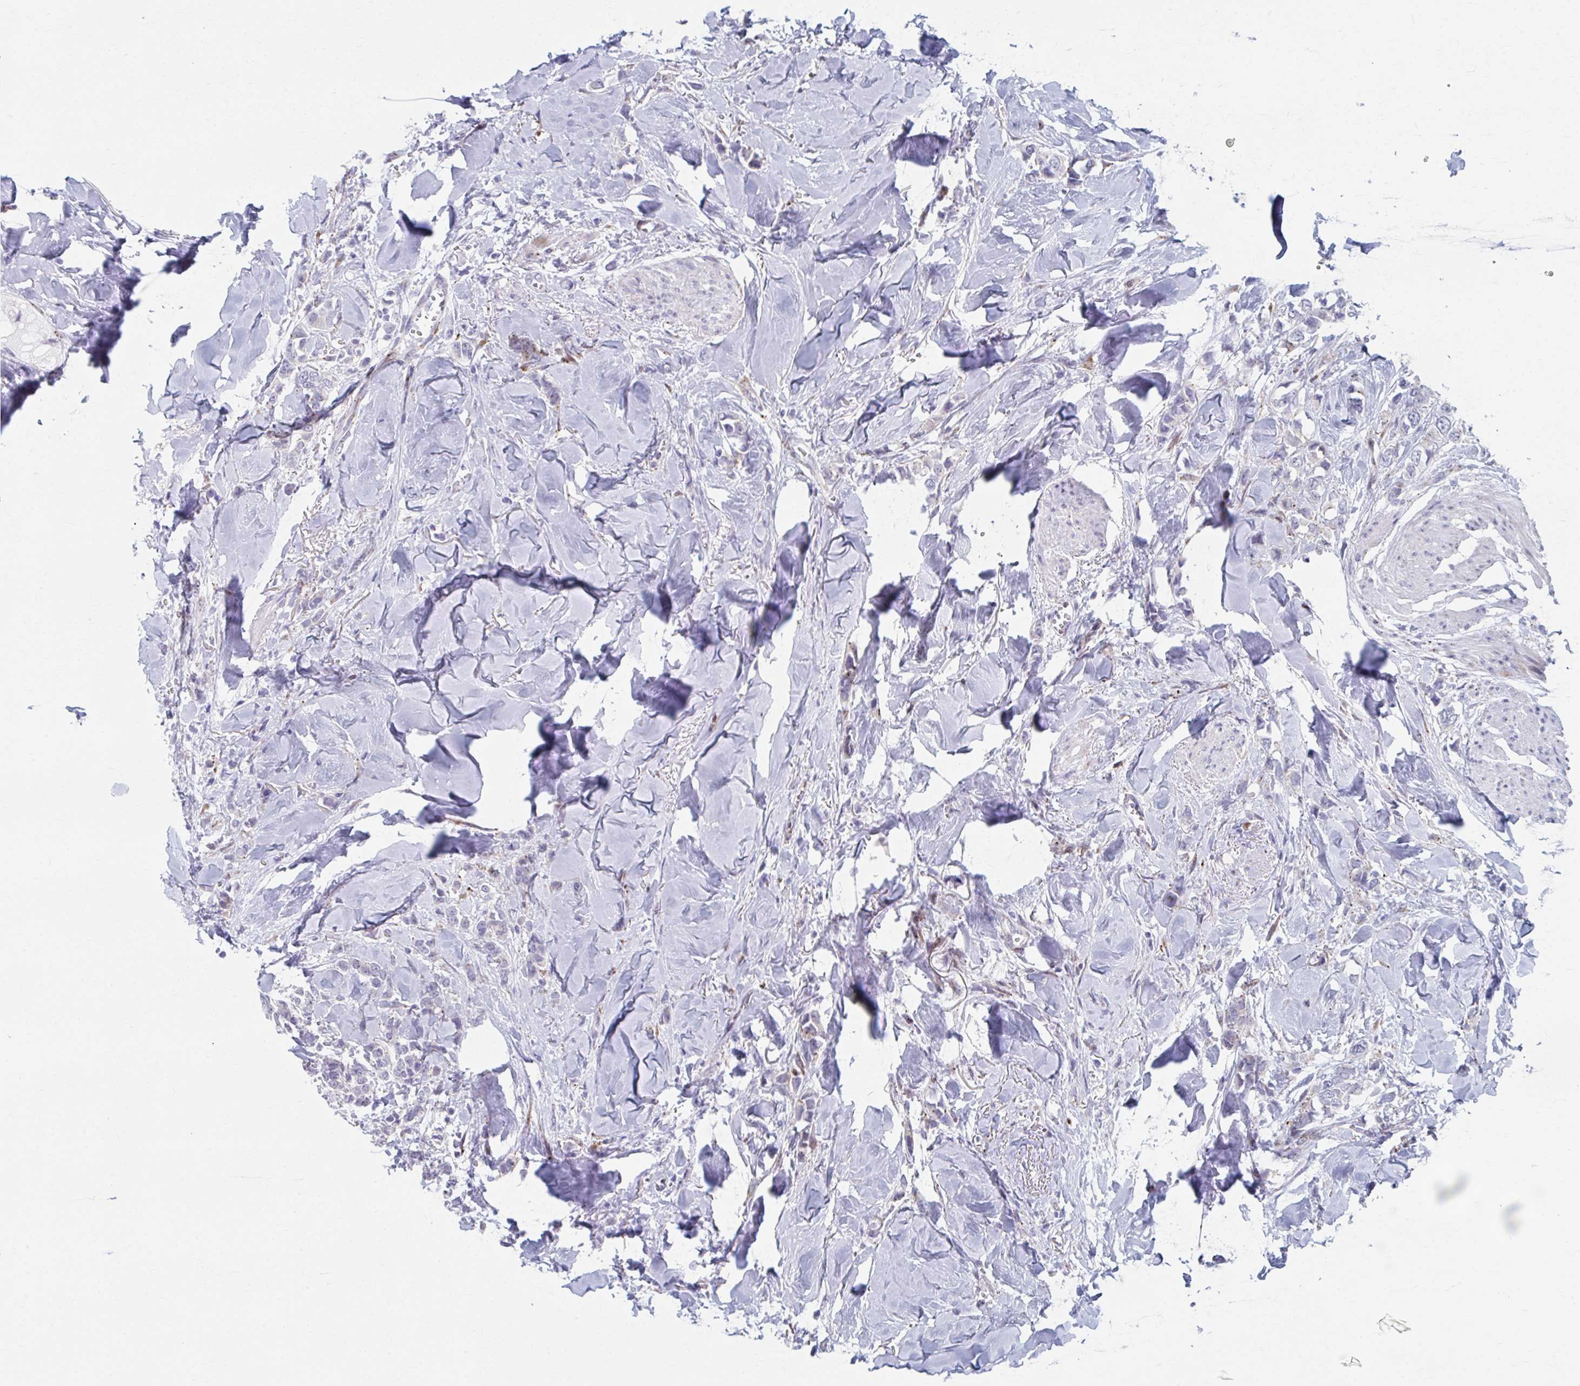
{"staining": {"intensity": "negative", "quantity": "none", "location": "none"}, "tissue": "breast cancer", "cell_type": "Tumor cells", "image_type": "cancer", "snomed": [{"axis": "morphology", "description": "Lobular carcinoma"}, {"axis": "topography", "description": "Breast"}], "caption": "Tumor cells show no significant expression in breast cancer.", "gene": "OLFM2", "patient": {"sex": "female", "age": 91}}